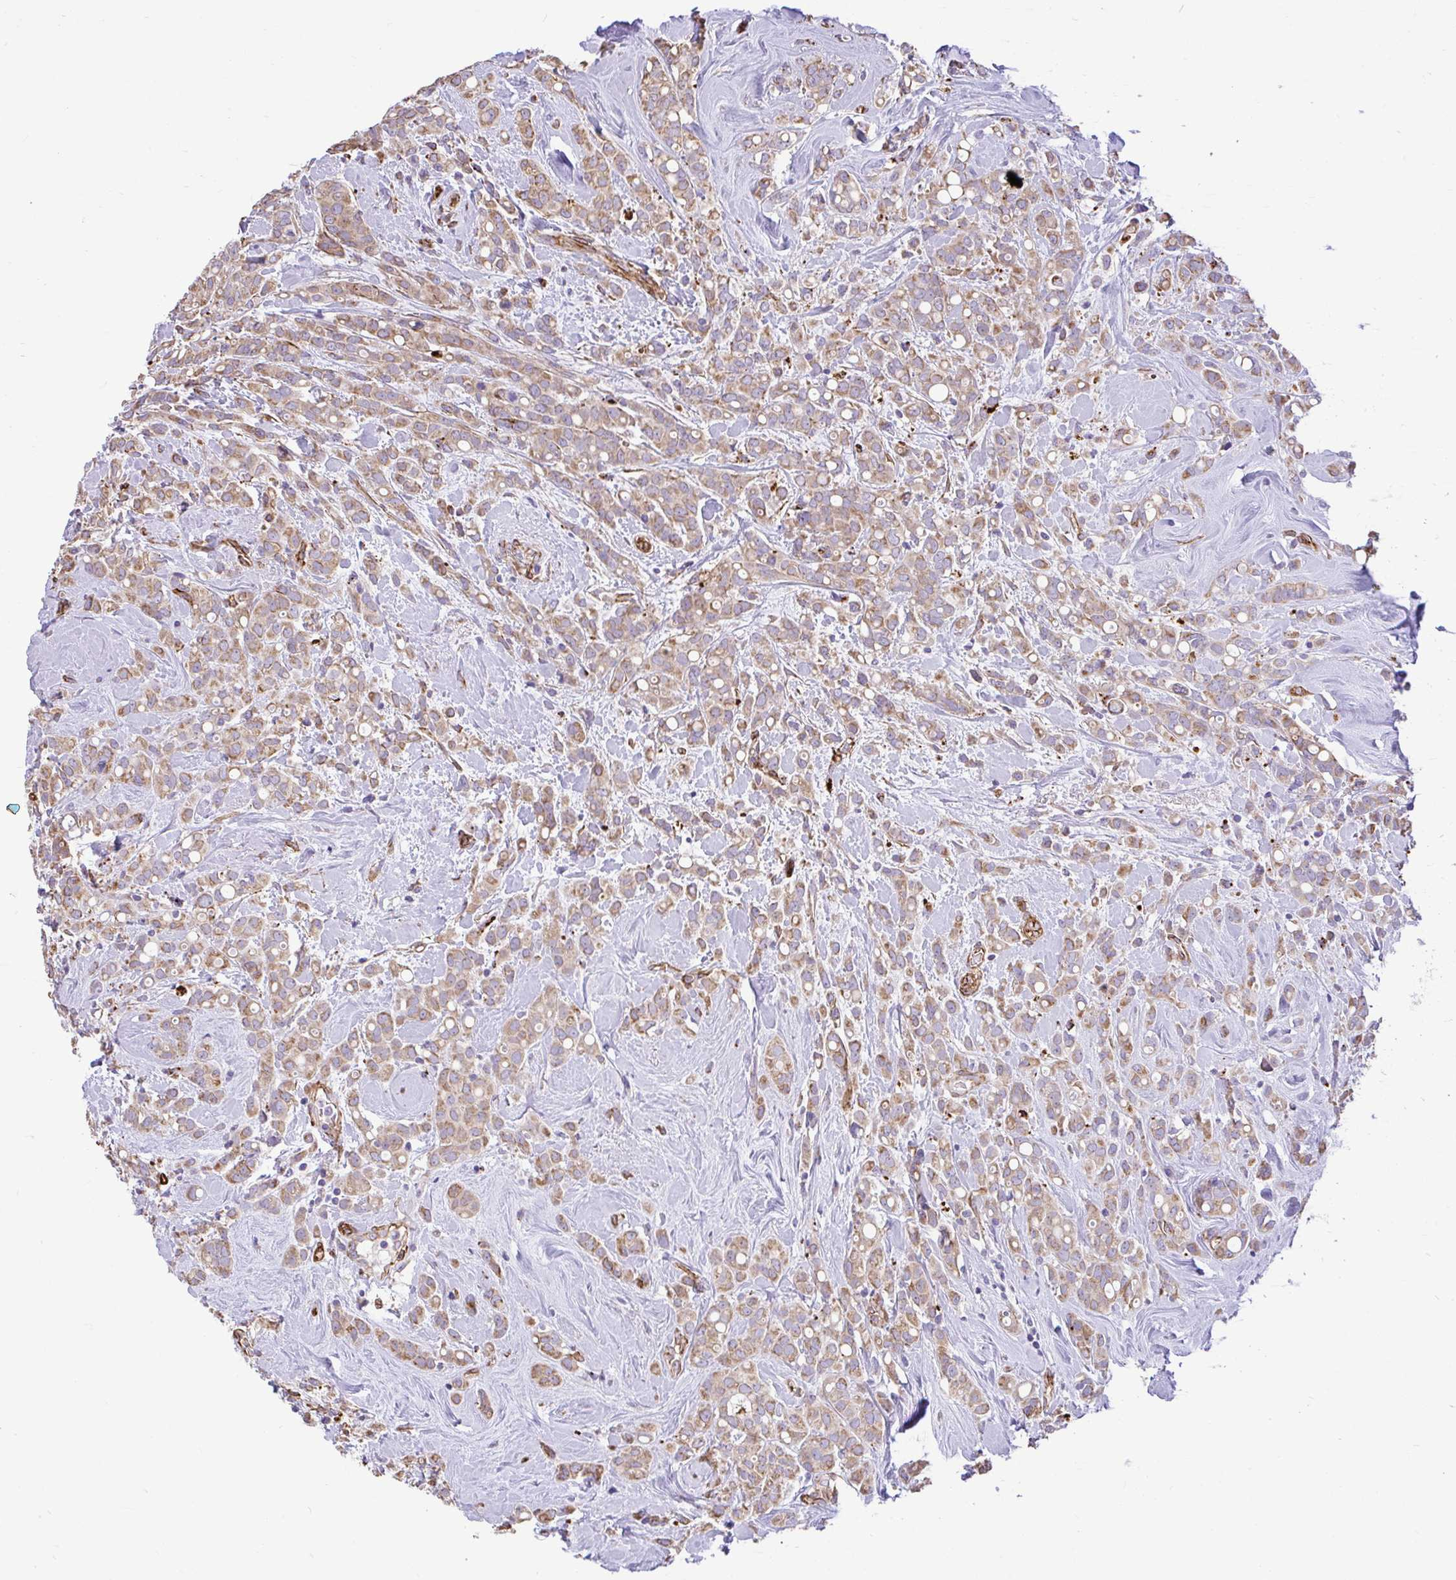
{"staining": {"intensity": "moderate", "quantity": ">75%", "location": "cytoplasmic/membranous"}, "tissue": "breast cancer", "cell_type": "Tumor cells", "image_type": "cancer", "snomed": [{"axis": "morphology", "description": "Lobular carcinoma"}, {"axis": "topography", "description": "Breast"}], "caption": "The histopathology image displays a brown stain indicating the presence of a protein in the cytoplasmic/membranous of tumor cells in breast cancer. The staining was performed using DAB (3,3'-diaminobenzidine) to visualize the protein expression in brown, while the nuclei were stained in blue with hematoxylin (Magnification: 20x).", "gene": "PTPRK", "patient": {"sex": "female", "age": 68}}